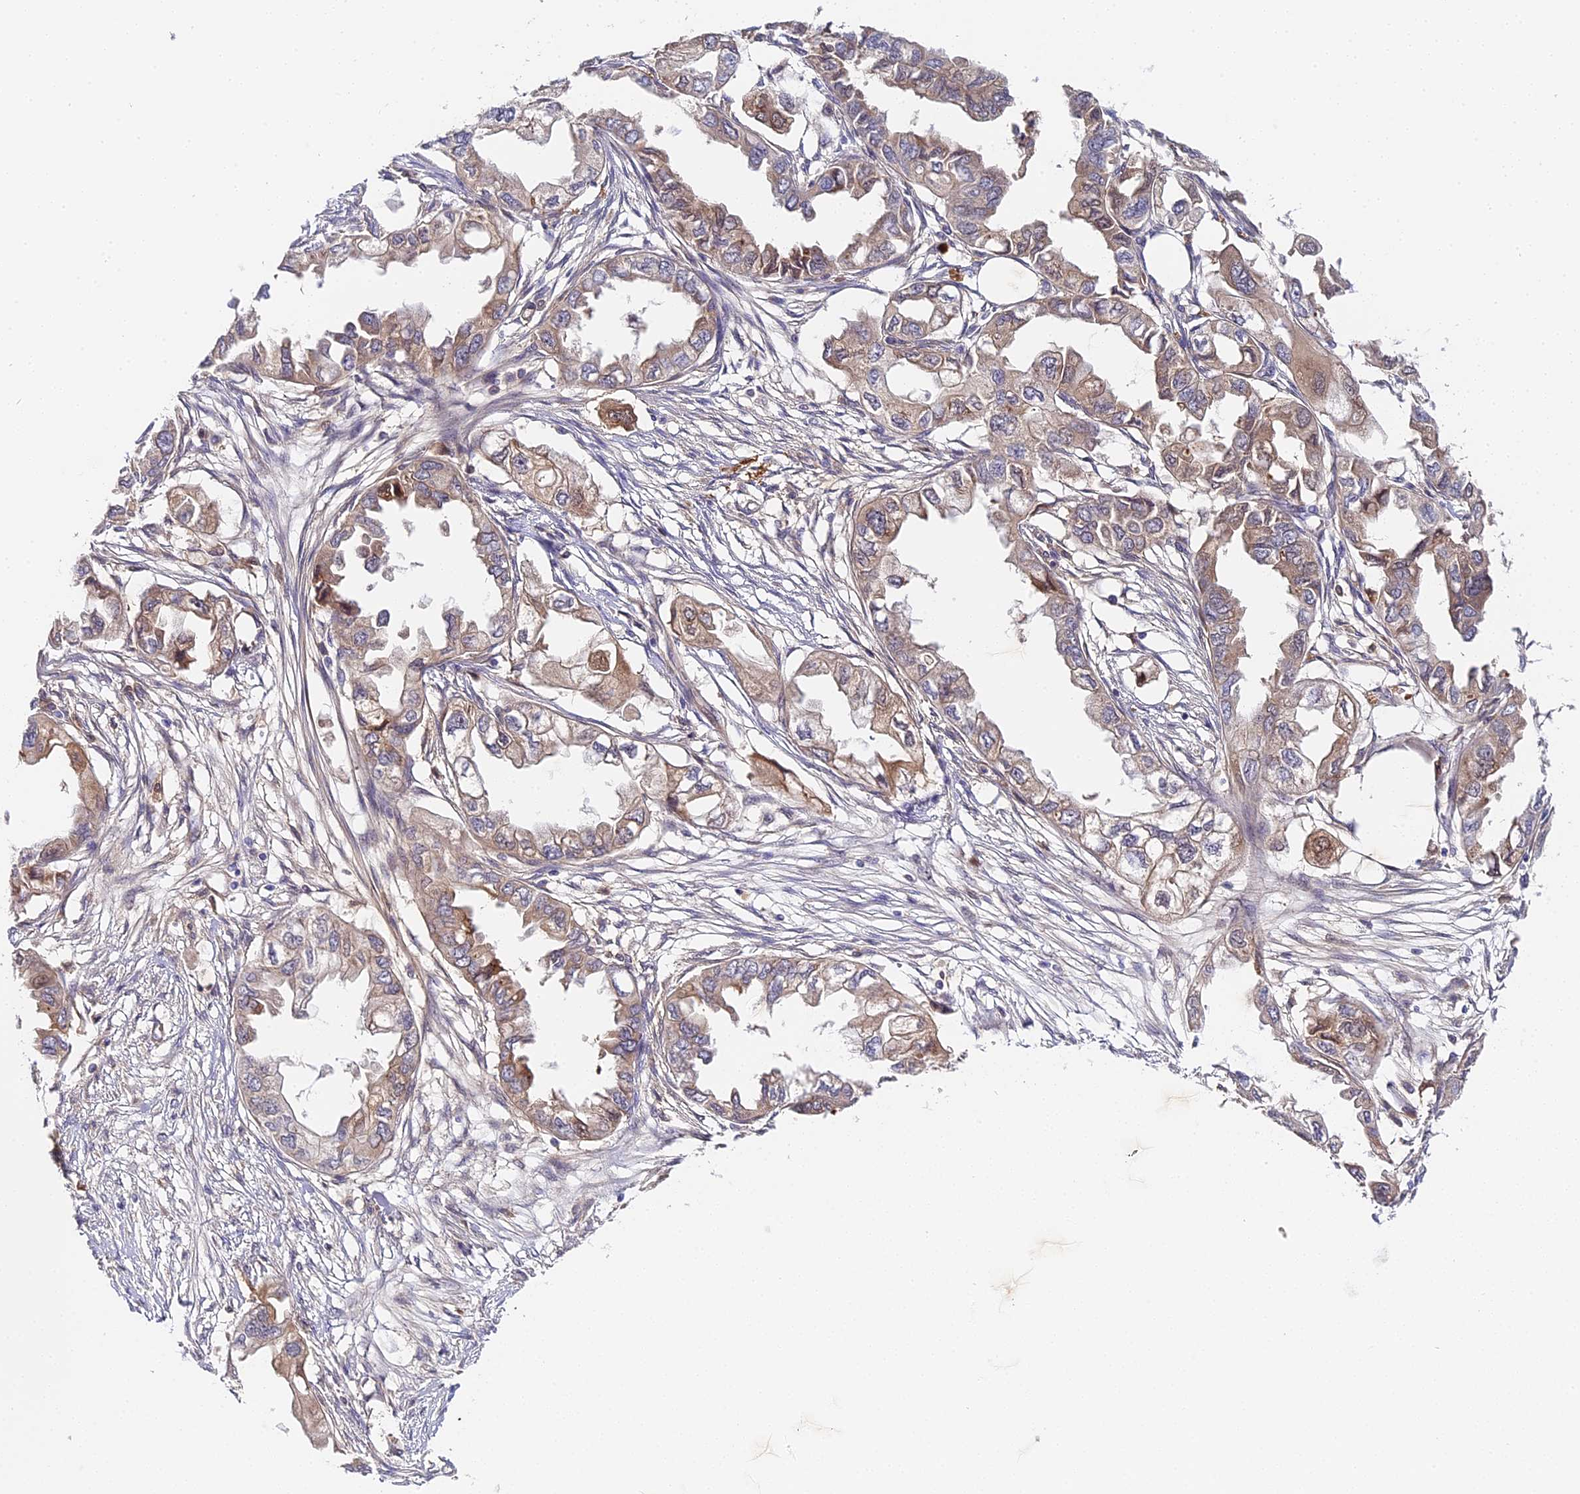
{"staining": {"intensity": "weak", "quantity": "25%-75%", "location": "cytoplasmic/membranous,nuclear"}, "tissue": "endometrial cancer", "cell_type": "Tumor cells", "image_type": "cancer", "snomed": [{"axis": "morphology", "description": "Adenocarcinoma, NOS"}, {"axis": "topography", "description": "Endometrium"}], "caption": "A photomicrograph of endometrial cancer (adenocarcinoma) stained for a protein shows weak cytoplasmic/membranous and nuclear brown staining in tumor cells. The staining is performed using DAB (3,3'-diaminobenzidine) brown chromogen to label protein expression. The nuclei are counter-stained blue using hematoxylin.", "gene": "IMPACT", "patient": {"sex": "female", "age": 67}}